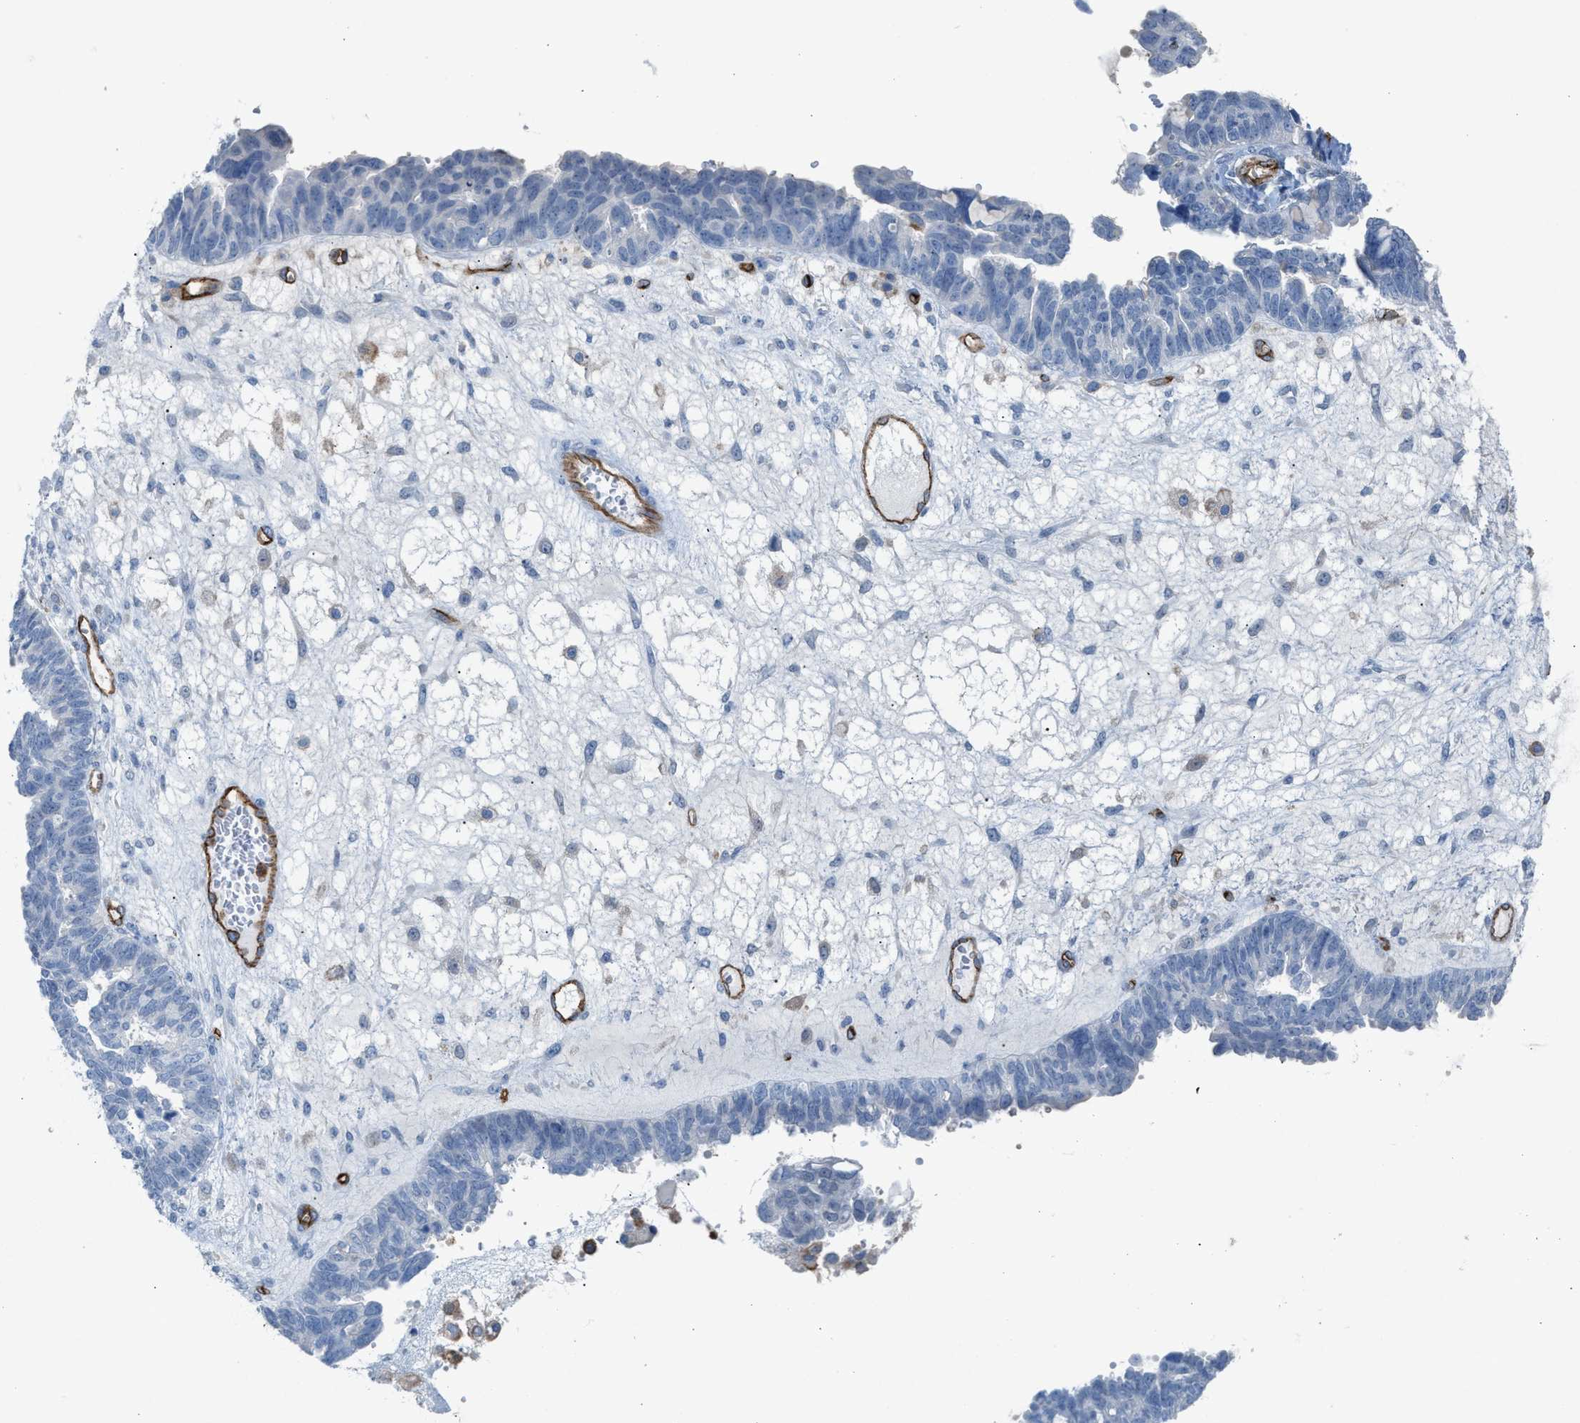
{"staining": {"intensity": "negative", "quantity": "none", "location": "none"}, "tissue": "ovarian cancer", "cell_type": "Tumor cells", "image_type": "cancer", "snomed": [{"axis": "morphology", "description": "Cystadenocarcinoma, serous, NOS"}, {"axis": "topography", "description": "Ovary"}], "caption": "Tumor cells show no significant positivity in ovarian cancer.", "gene": "DYSF", "patient": {"sex": "female", "age": 79}}